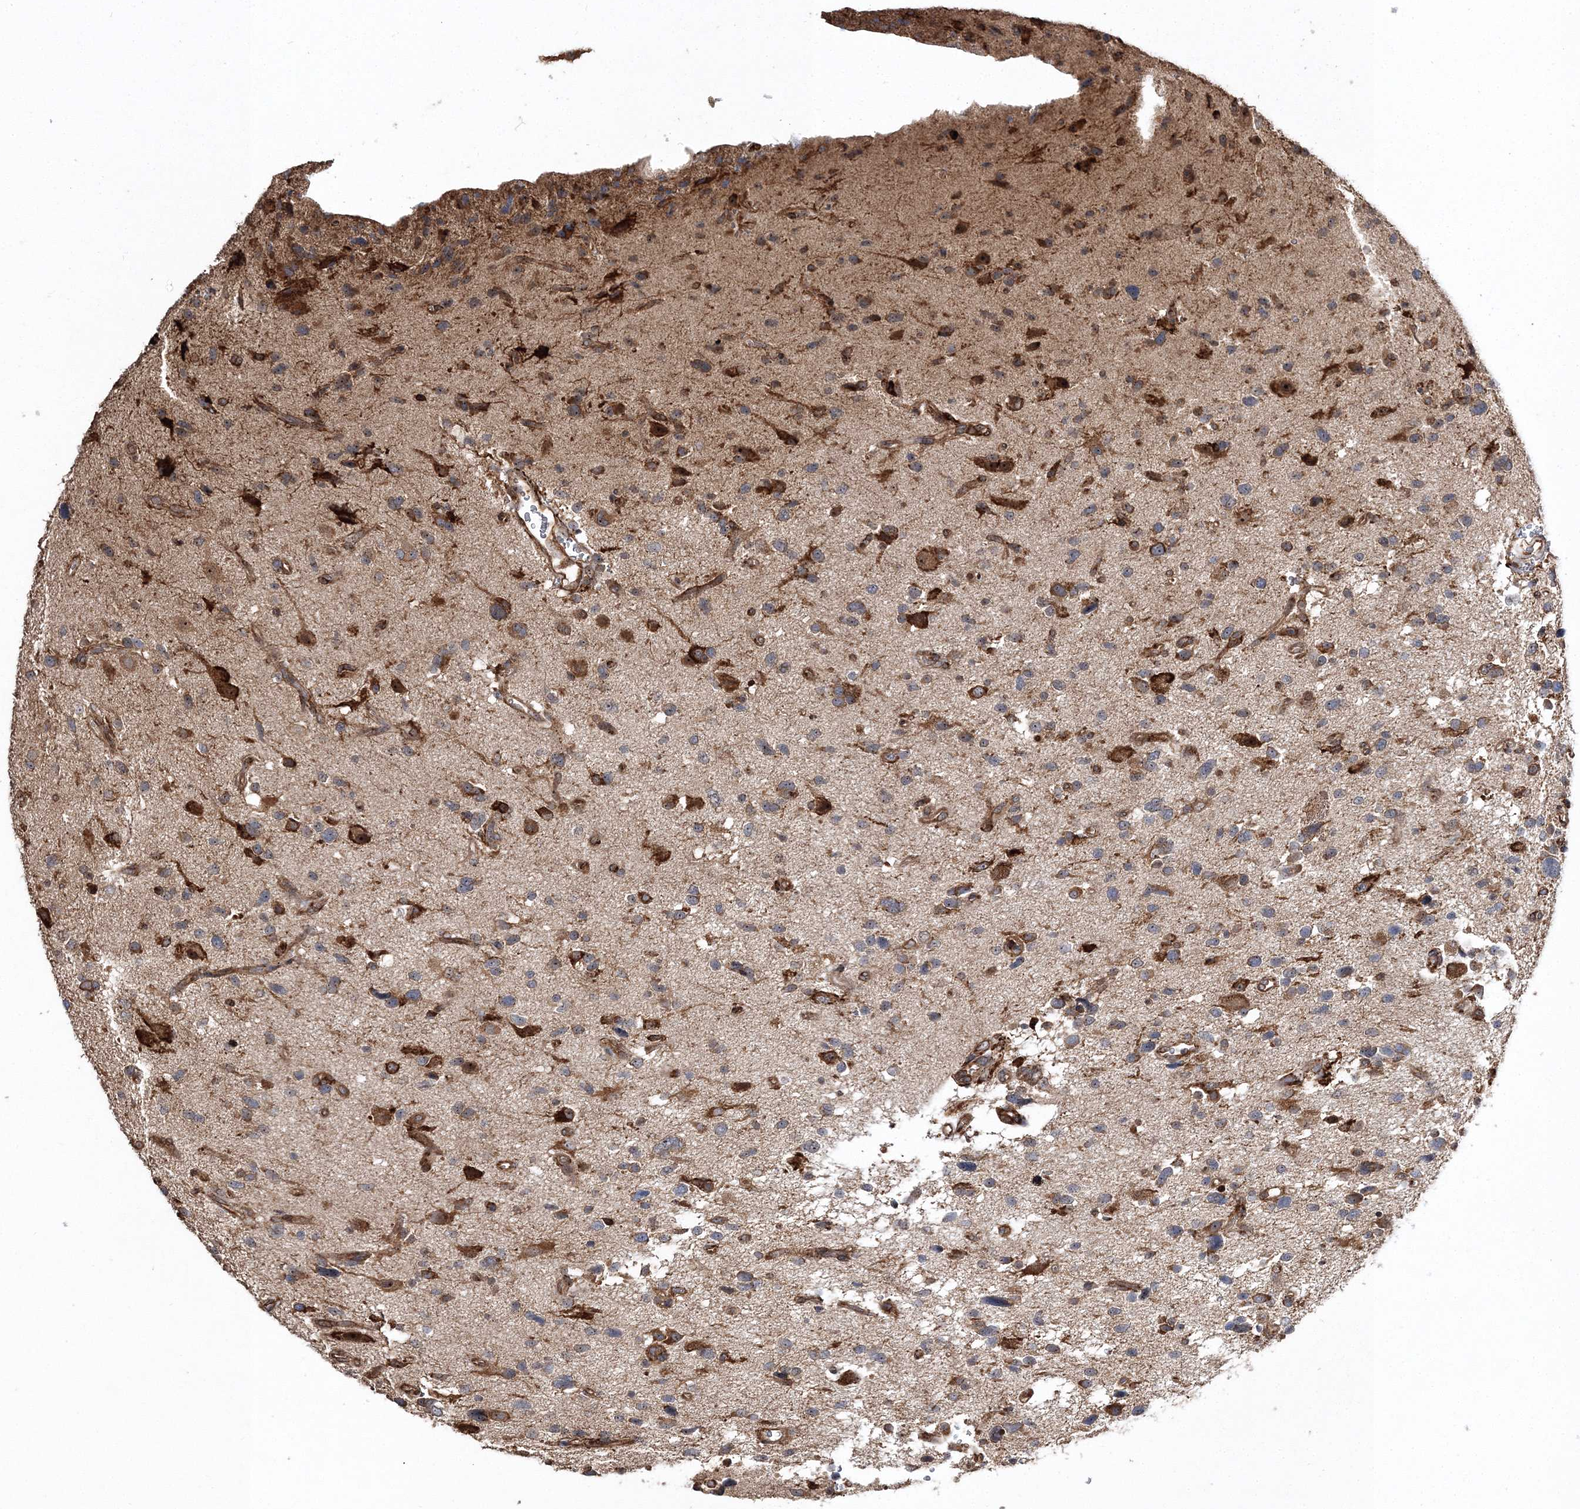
{"staining": {"intensity": "moderate", "quantity": "25%-75%", "location": "cytoplasmic/membranous"}, "tissue": "glioma", "cell_type": "Tumor cells", "image_type": "cancer", "snomed": [{"axis": "morphology", "description": "Glioma, malignant, High grade"}, {"axis": "topography", "description": "Brain"}], "caption": "The immunohistochemical stain labels moderate cytoplasmic/membranous positivity in tumor cells of glioma tissue. The staining was performed using DAB, with brown indicating positive protein expression. Nuclei are stained blue with hematoxylin.", "gene": "SCRN3", "patient": {"sex": "male", "age": 33}}